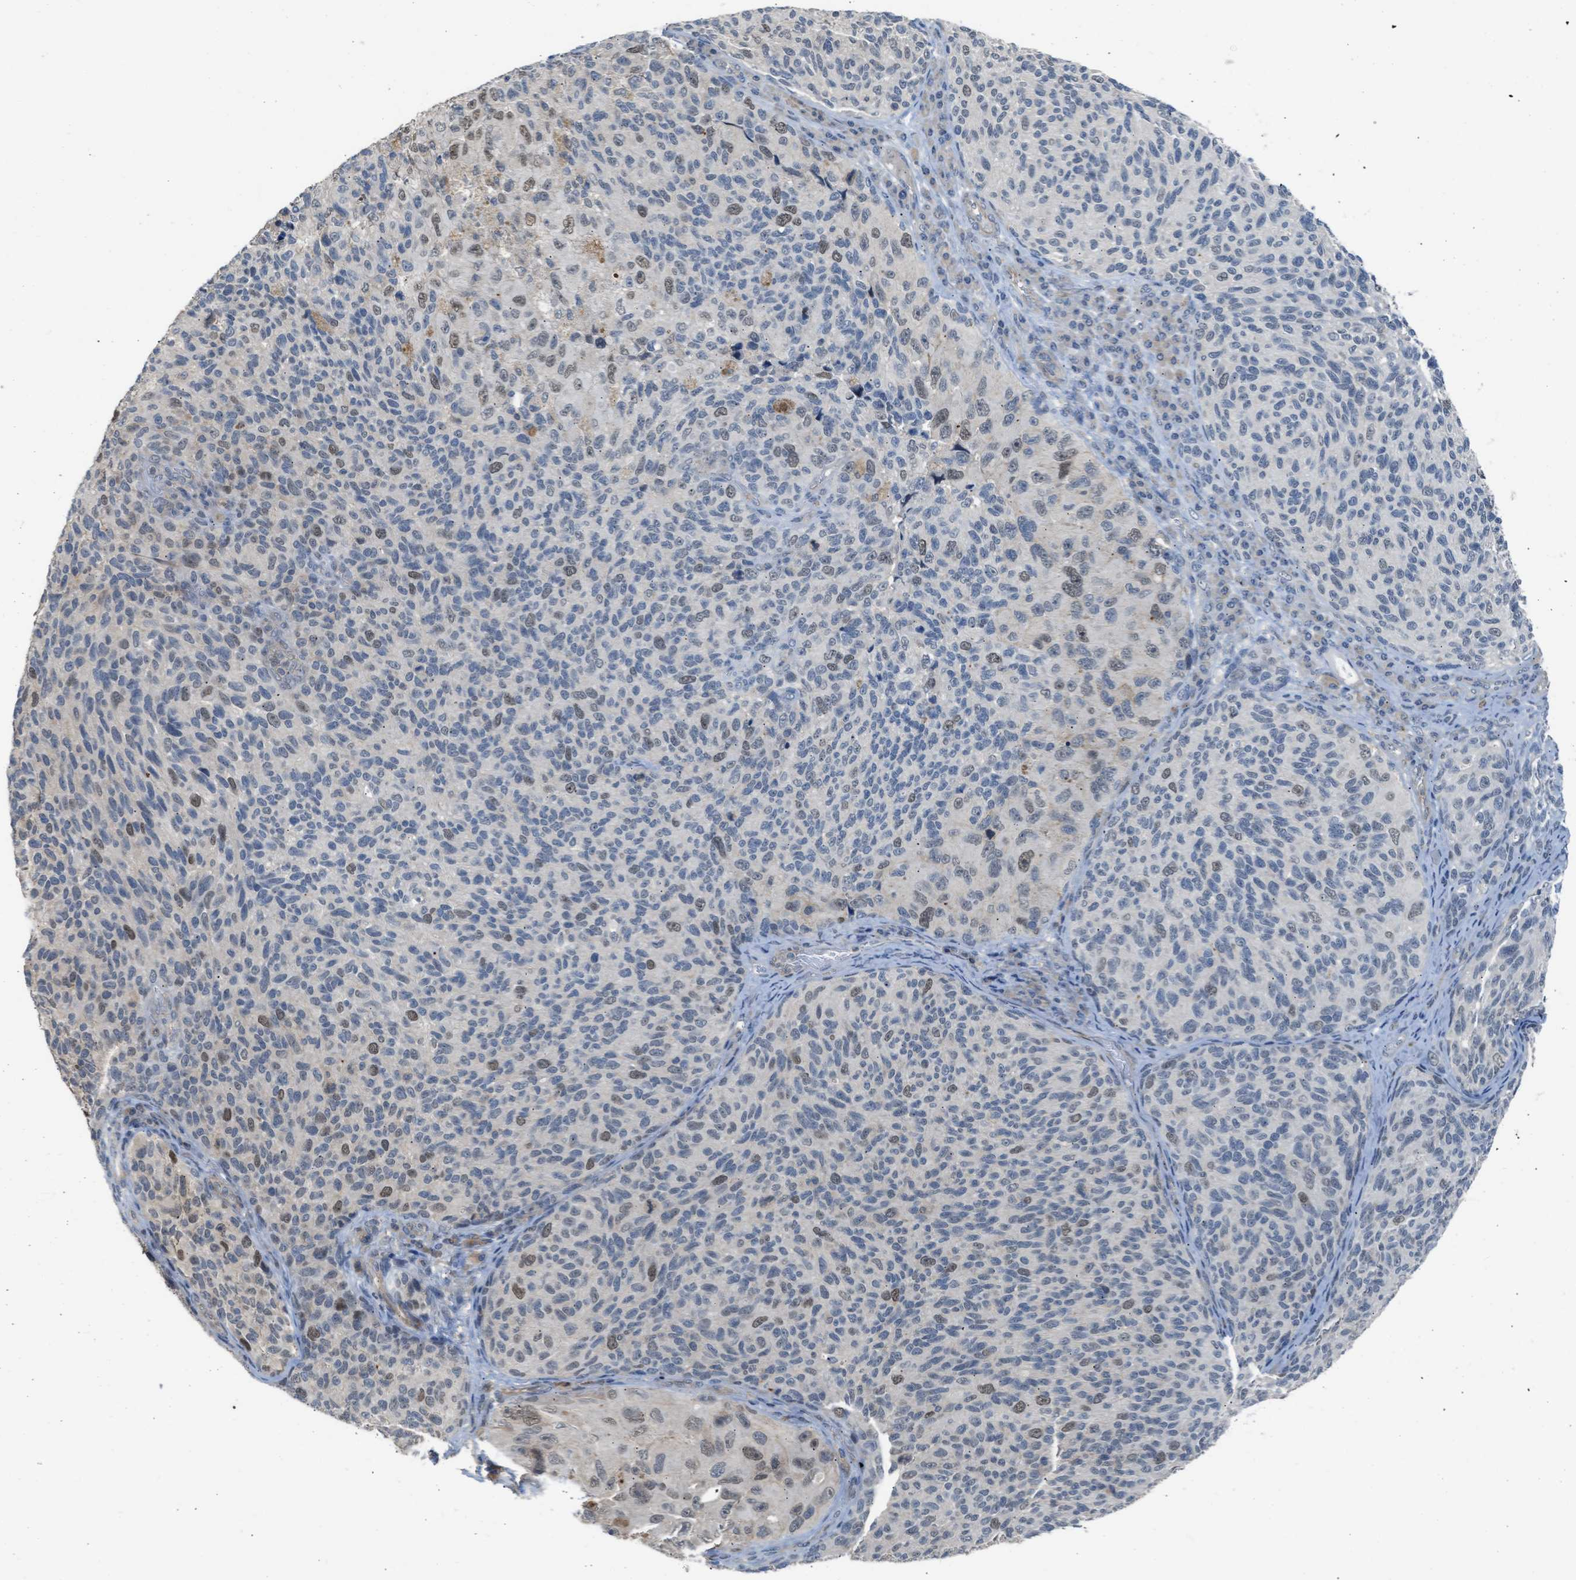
{"staining": {"intensity": "moderate", "quantity": "<25%", "location": "nuclear"}, "tissue": "melanoma", "cell_type": "Tumor cells", "image_type": "cancer", "snomed": [{"axis": "morphology", "description": "Malignant melanoma, NOS"}, {"axis": "topography", "description": "Skin"}], "caption": "Moderate nuclear staining is present in about <25% of tumor cells in malignant melanoma.", "gene": "TTBK2", "patient": {"sex": "female", "age": 73}}